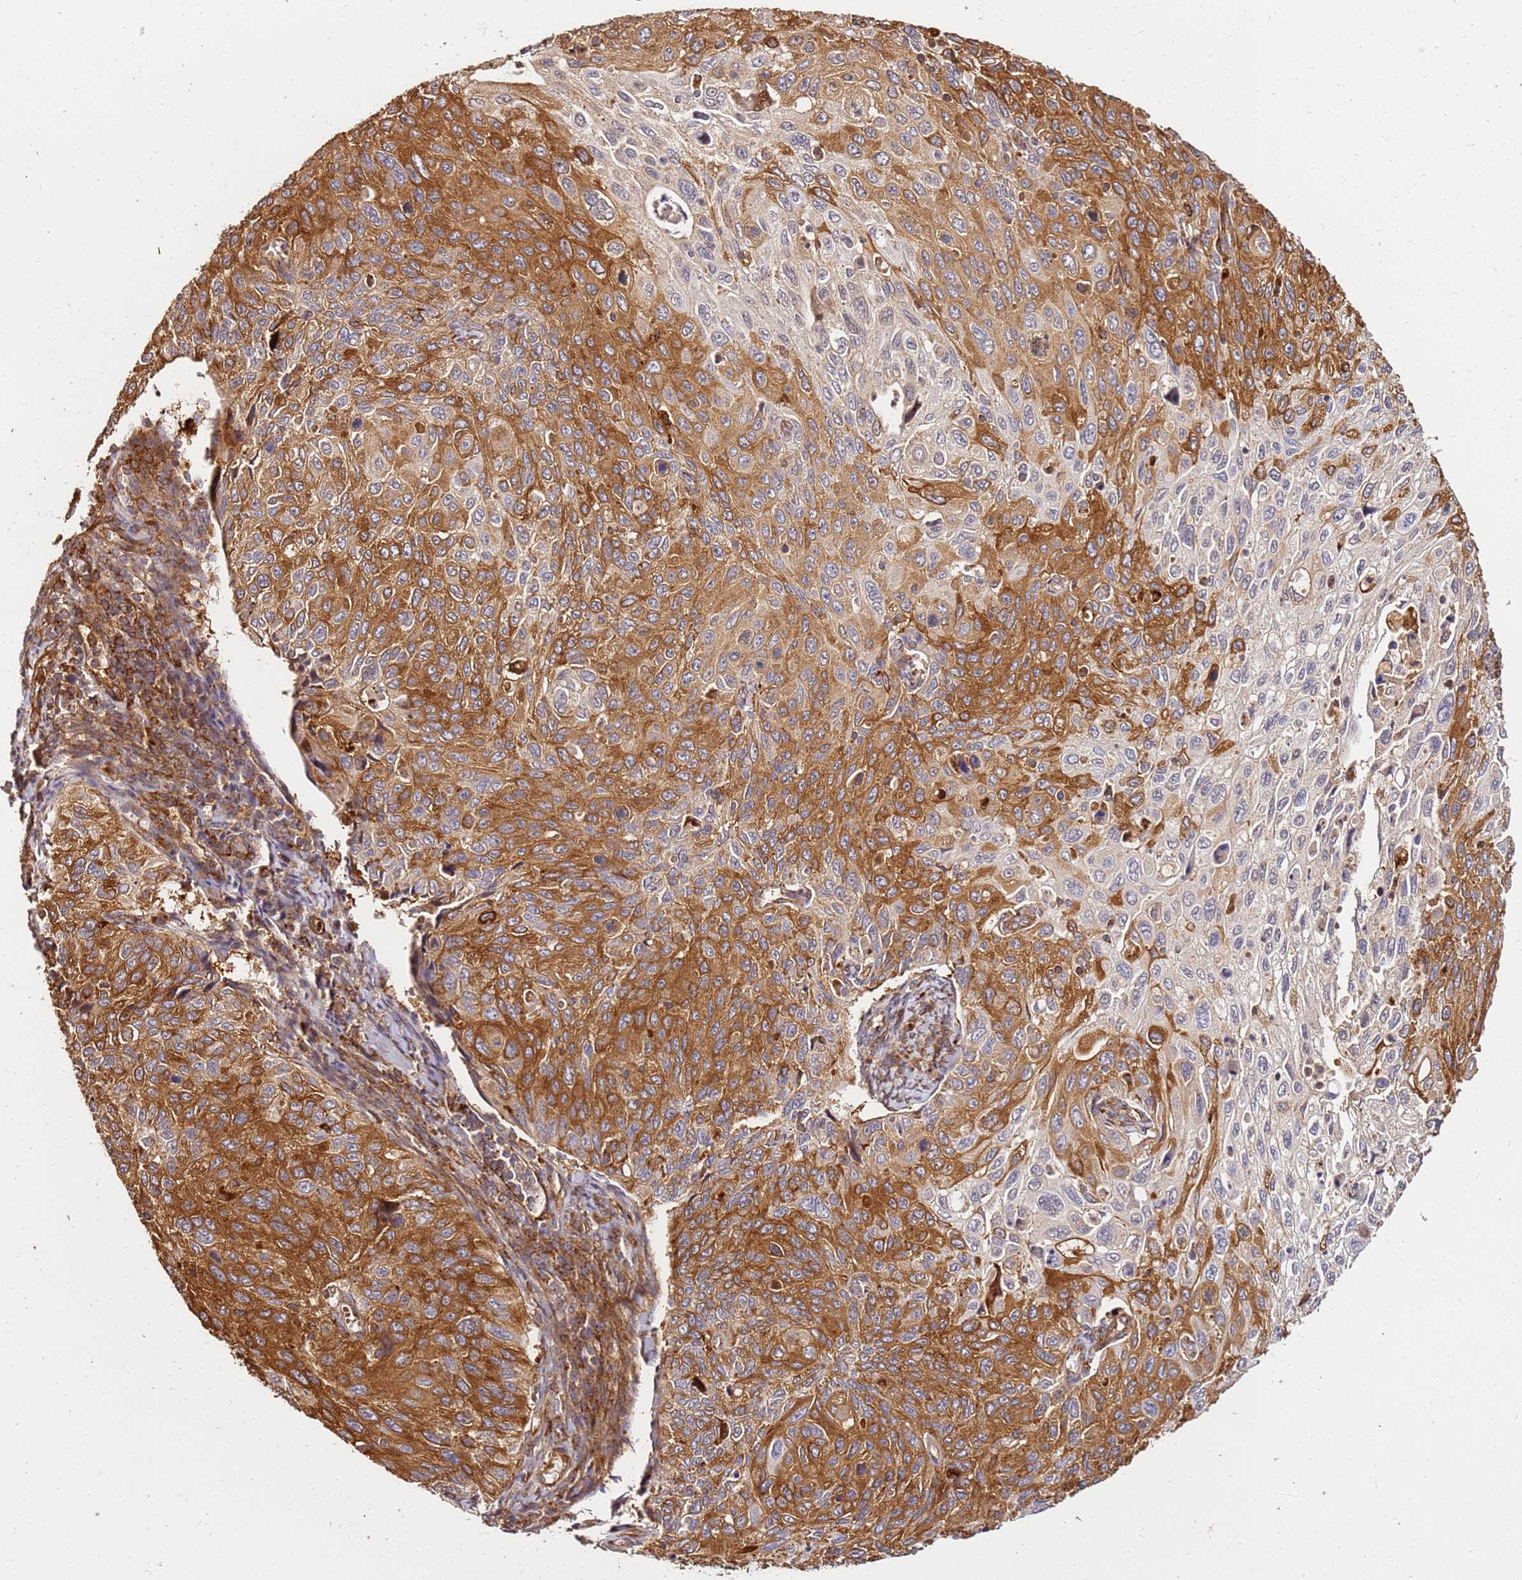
{"staining": {"intensity": "strong", "quantity": "25%-75%", "location": "cytoplasmic/membranous"}, "tissue": "cervical cancer", "cell_type": "Tumor cells", "image_type": "cancer", "snomed": [{"axis": "morphology", "description": "Squamous cell carcinoma, NOS"}, {"axis": "topography", "description": "Cervix"}], "caption": "The micrograph reveals a brown stain indicating the presence of a protein in the cytoplasmic/membranous of tumor cells in squamous cell carcinoma (cervical).", "gene": "DVL3", "patient": {"sex": "female", "age": 70}}